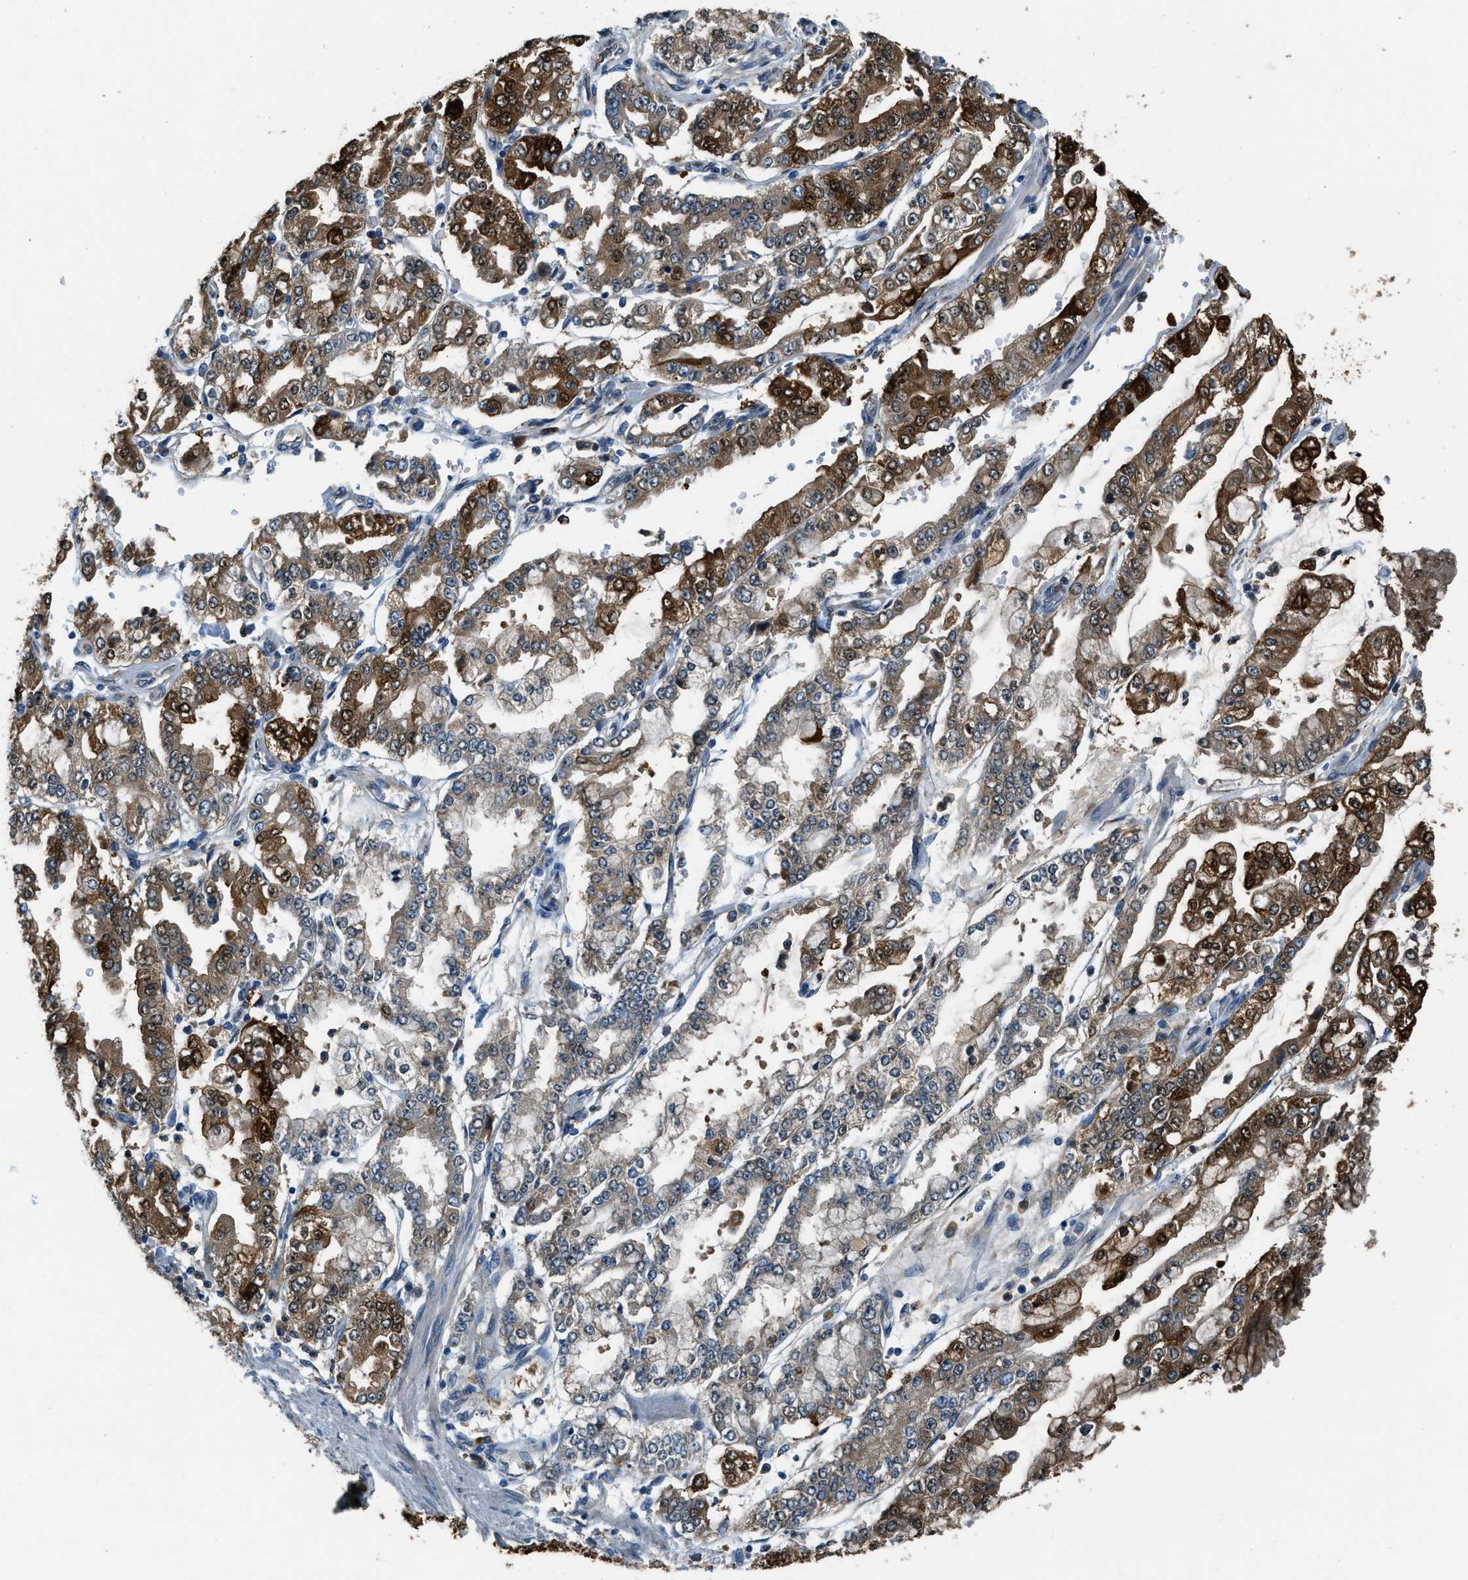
{"staining": {"intensity": "strong", "quantity": "25%-75%", "location": "cytoplasmic/membranous,nuclear"}, "tissue": "stomach cancer", "cell_type": "Tumor cells", "image_type": "cancer", "snomed": [{"axis": "morphology", "description": "Adenocarcinoma, NOS"}, {"axis": "topography", "description": "Stomach"}], "caption": "Brown immunohistochemical staining in human adenocarcinoma (stomach) reveals strong cytoplasmic/membranous and nuclear staining in about 25%-75% of tumor cells.", "gene": "GIMAP8", "patient": {"sex": "male", "age": 76}}